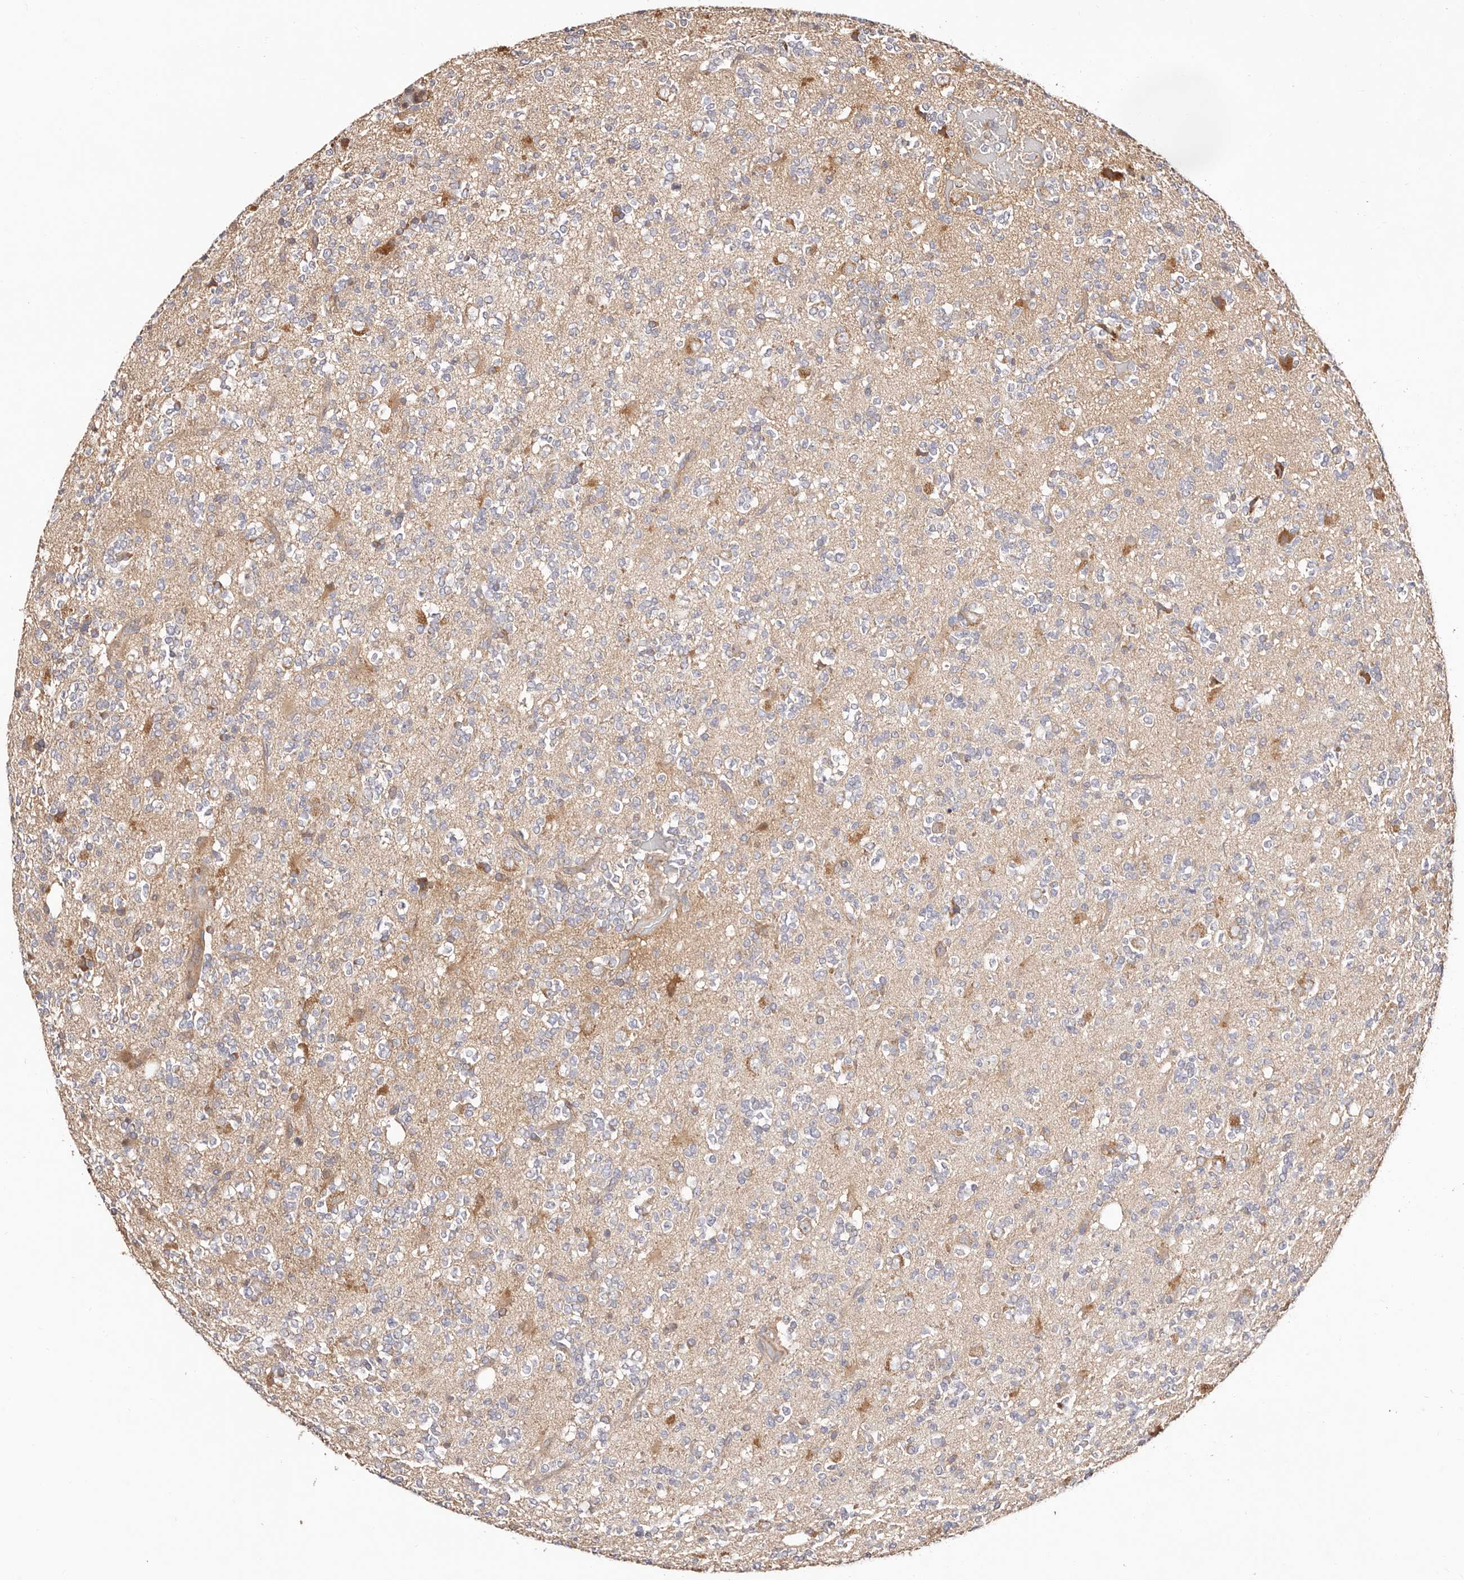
{"staining": {"intensity": "negative", "quantity": "none", "location": "none"}, "tissue": "glioma", "cell_type": "Tumor cells", "image_type": "cancer", "snomed": [{"axis": "morphology", "description": "Glioma, malignant, High grade"}, {"axis": "topography", "description": "Brain"}], "caption": "This is a micrograph of IHC staining of malignant glioma (high-grade), which shows no expression in tumor cells. (DAB (3,3'-diaminobenzidine) IHC, high magnification).", "gene": "MAPK1", "patient": {"sex": "female", "age": 62}}